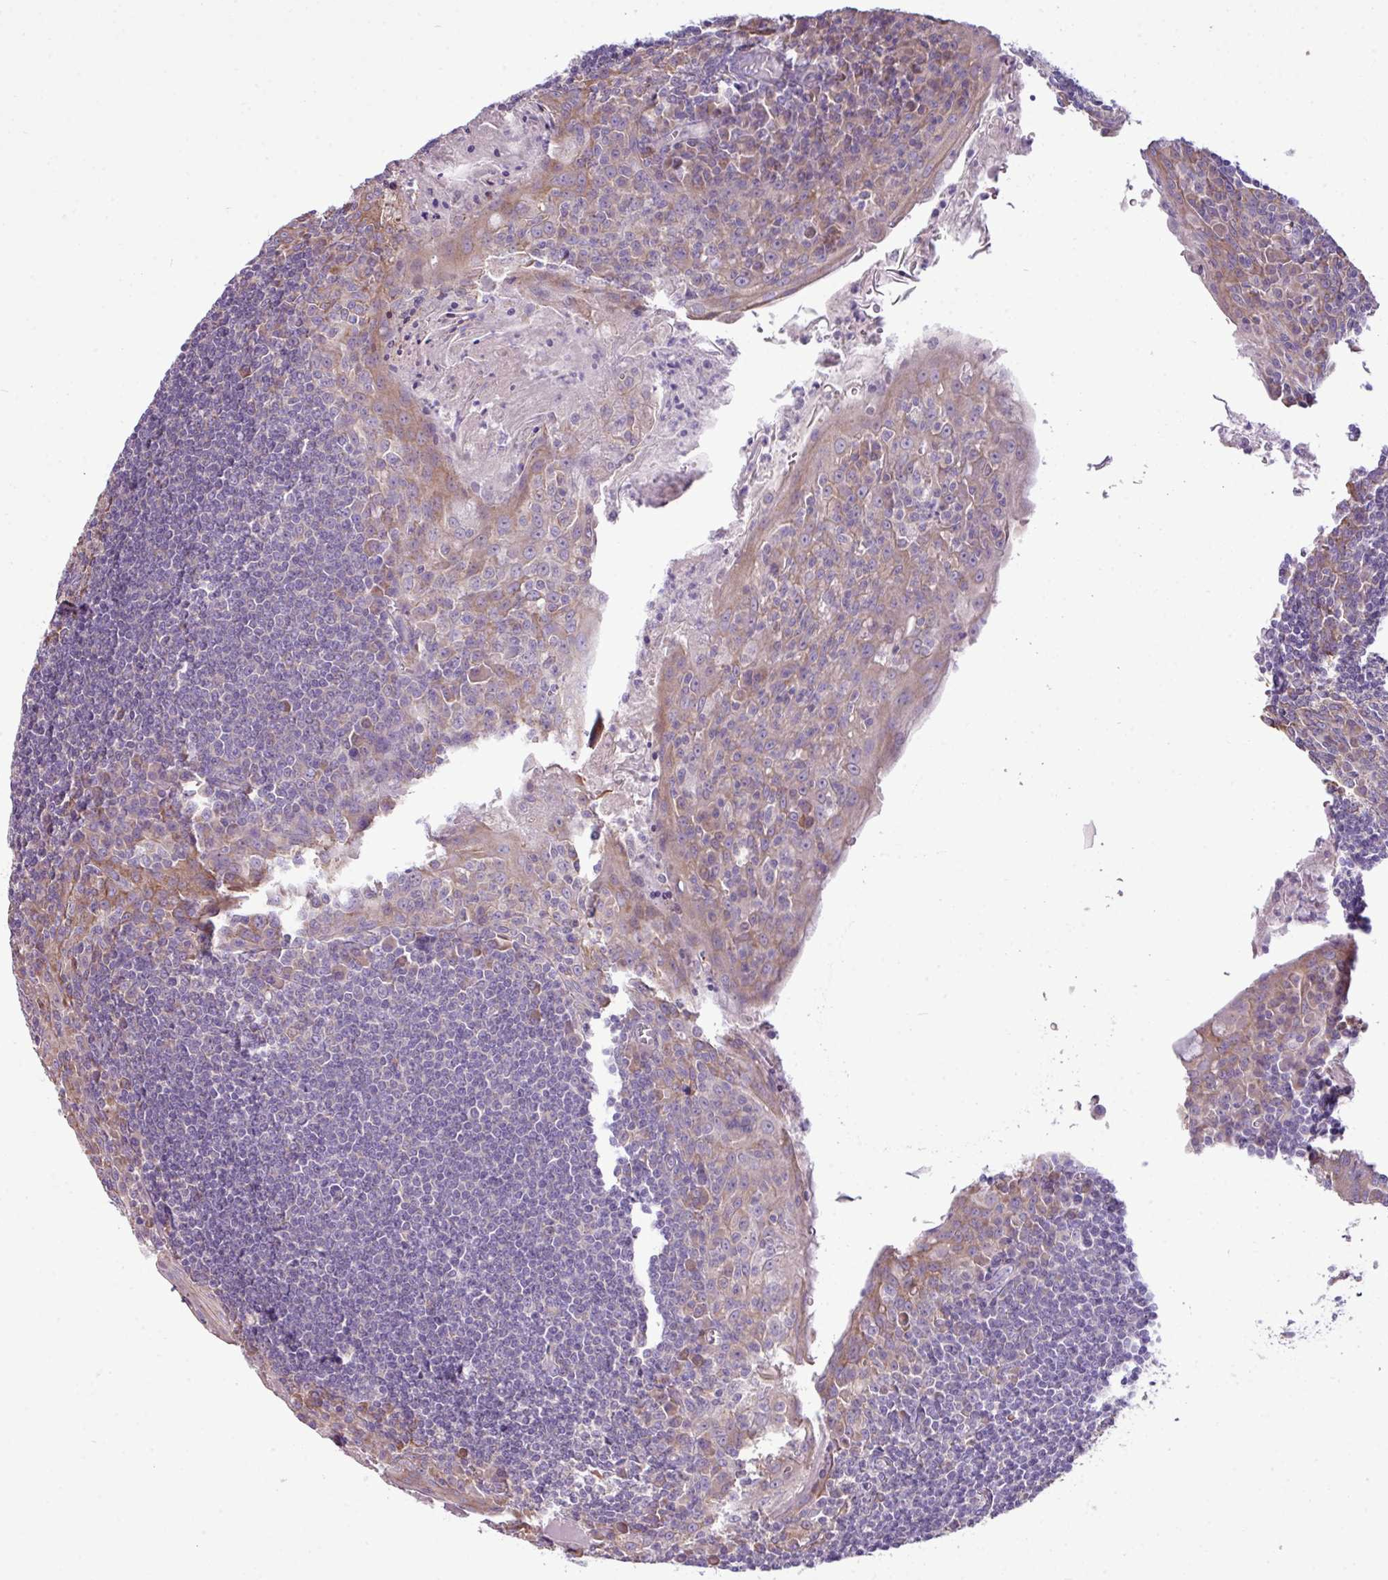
{"staining": {"intensity": "weak", "quantity": "<25%", "location": "cytoplasmic/membranous"}, "tissue": "tonsil", "cell_type": "Germinal center cells", "image_type": "normal", "snomed": [{"axis": "morphology", "description": "Normal tissue, NOS"}, {"axis": "topography", "description": "Tonsil"}], "caption": "Human tonsil stained for a protein using immunohistochemistry displays no positivity in germinal center cells.", "gene": "AGAP4", "patient": {"sex": "male", "age": 27}}